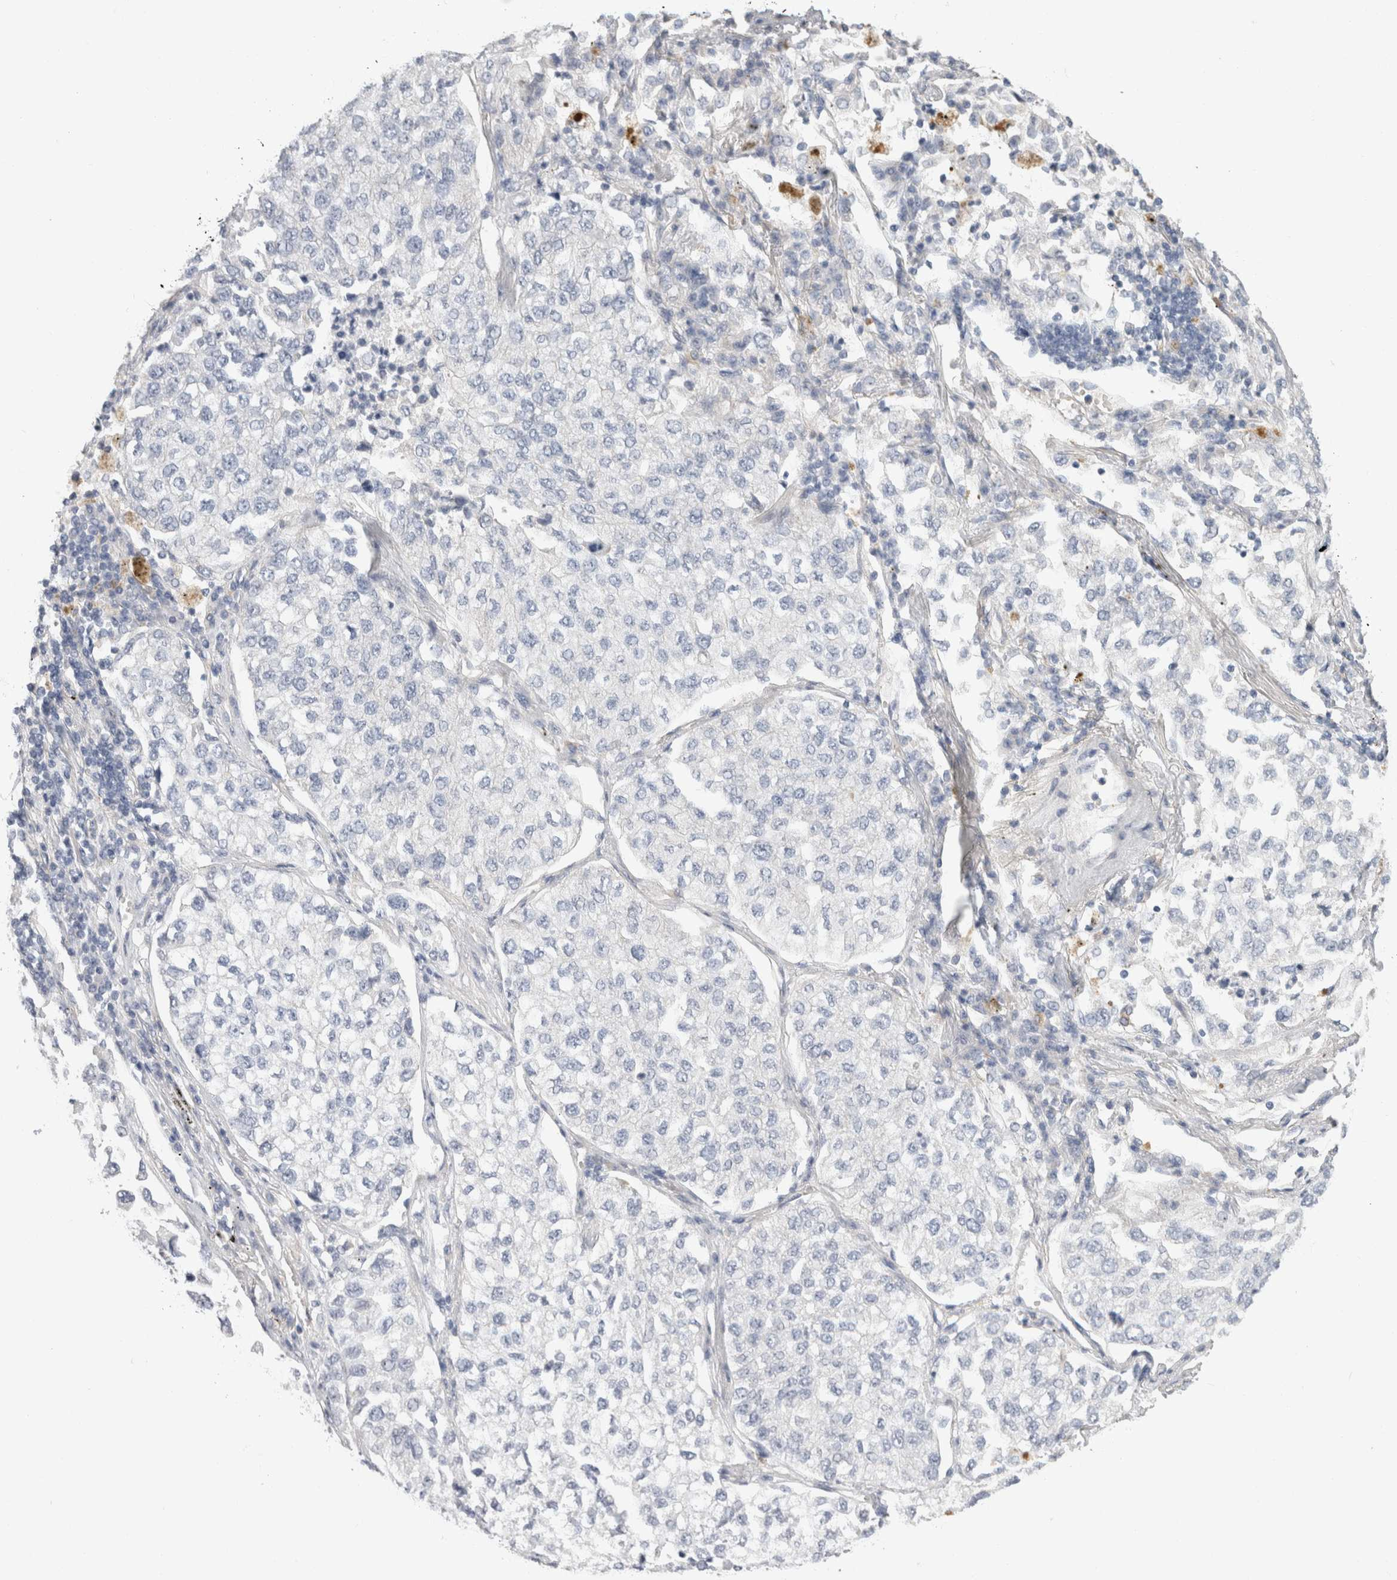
{"staining": {"intensity": "negative", "quantity": "none", "location": "none"}, "tissue": "lung cancer", "cell_type": "Tumor cells", "image_type": "cancer", "snomed": [{"axis": "morphology", "description": "Adenocarcinoma, NOS"}, {"axis": "topography", "description": "Lung"}], "caption": "Protein analysis of lung cancer (adenocarcinoma) demonstrates no significant staining in tumor cells.", "gene": "AFP", "patient": {"sex": "male", "age": 63}}